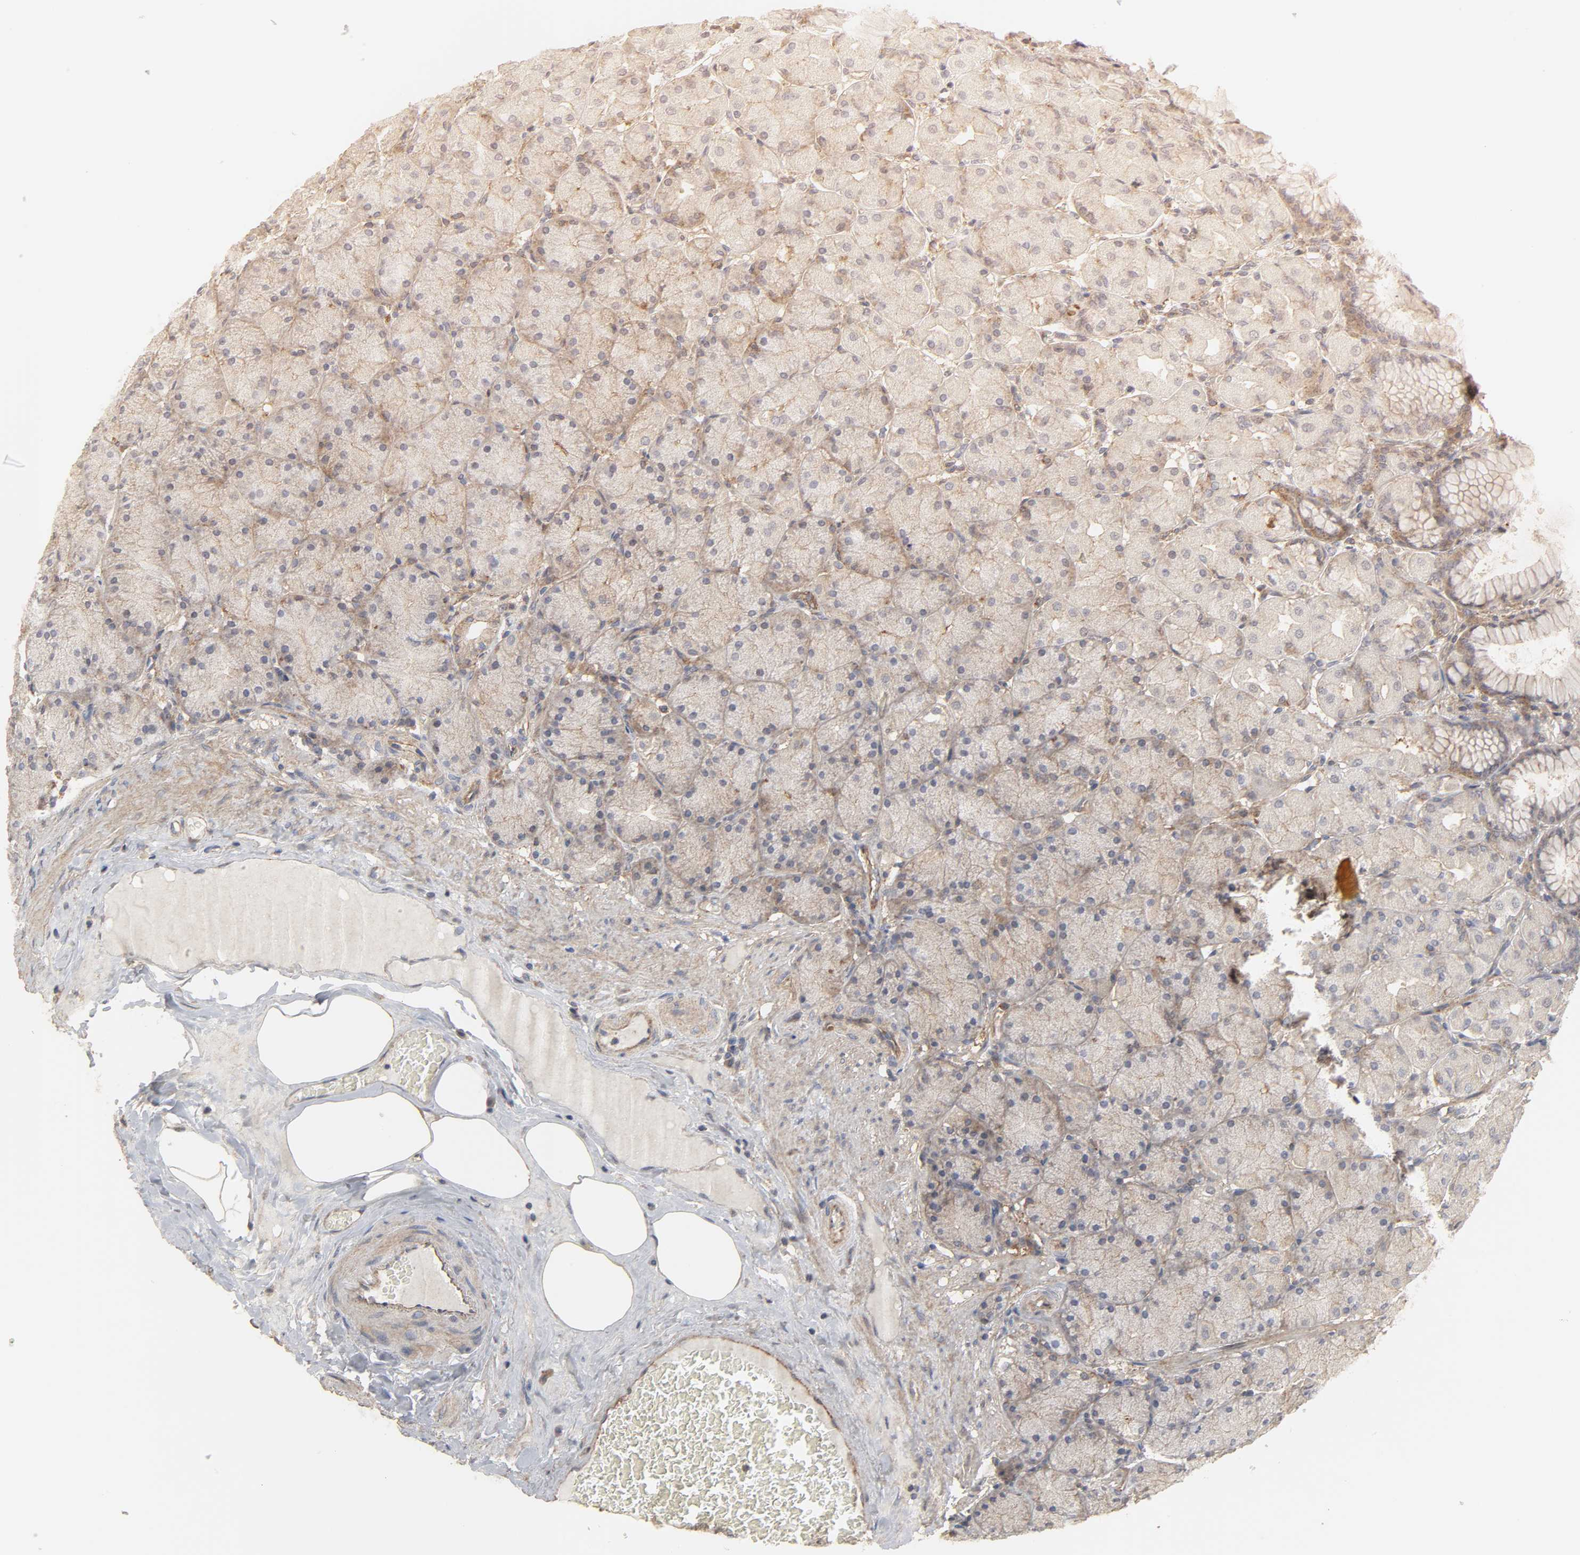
{"staining": {"intensity": "moderate", "quantity": ">75%", "location": "cytoplasmic/membranous"}, "tissue": "stomach", "cell_type": "Glandular cells", "image_type": "normal", "snomed": [{"axis": "morphology", "description": "Normal tissue, NOS"}, {"axis": "topography", "description": "Stomach, upper"}], "caption": "Stomach stained with a brown dye shows moderate cytoplasmic/membranous positive expression in approximately >75% of glandular cells.", "gene": "SH3GLB1", "patient": {"sex": "female", "age": 56}}